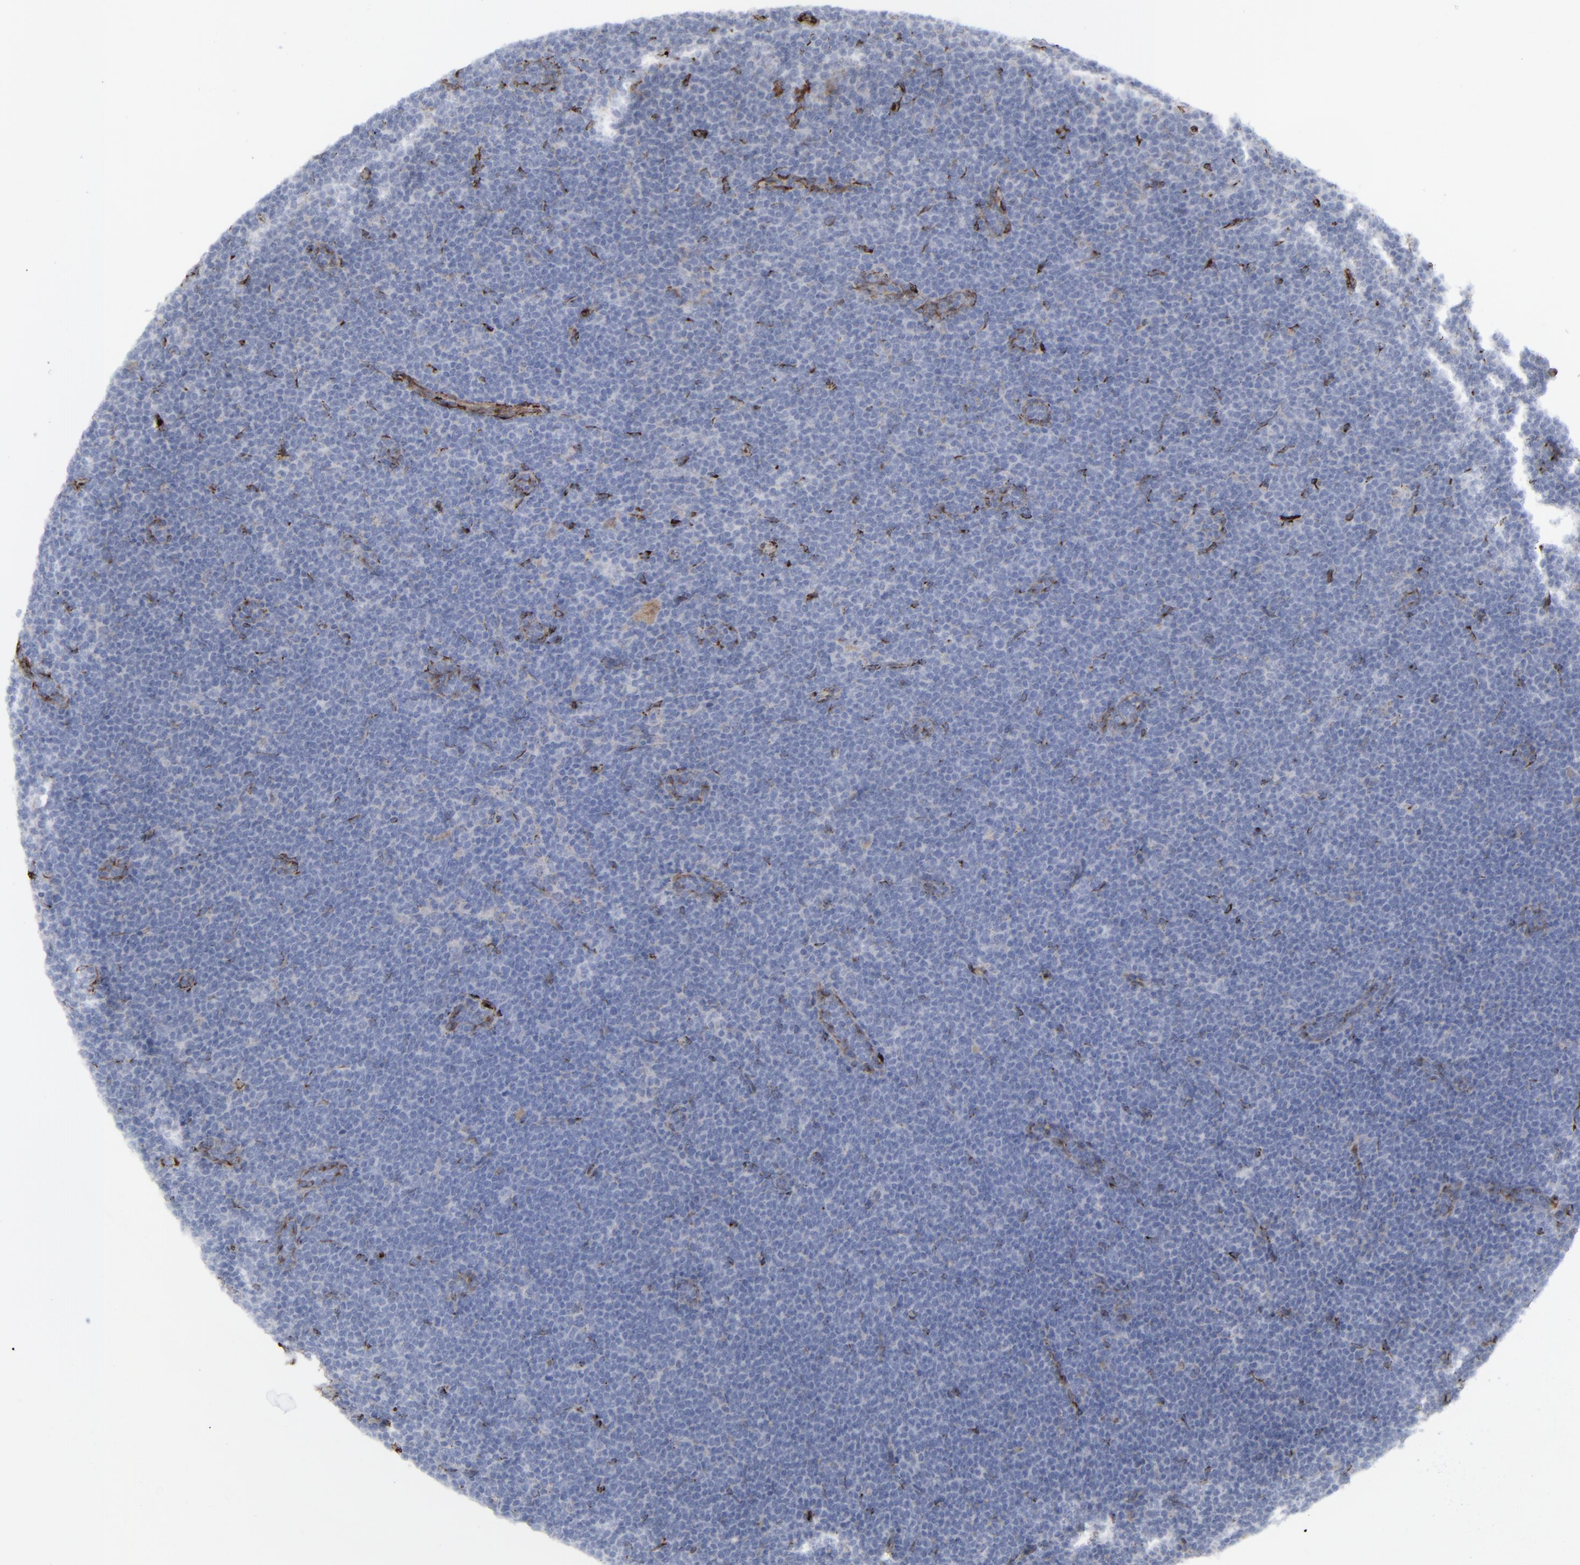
{"staining": {"intensity": "negative", "quantity": "none", "location": "none"}, "tissue": "lymphoma", "cell_type": "Tumor cells", "image_type": "cancer", "snomed": [{"axis": "morphology", "description": "Malignant lymphoma, non-Hodgkin's type, High grade"}, {"axis": "topography", "description": "Lymph node"}], "caption": "Immunohistochemistry of human lymphoma displays no staining in tumor cells. (DAB (3,3'-diaminobenzidine) IHC with hematoxylin counter stain).", "gene": "SPARC", "patient": {"sex": "female", "age": 58}}